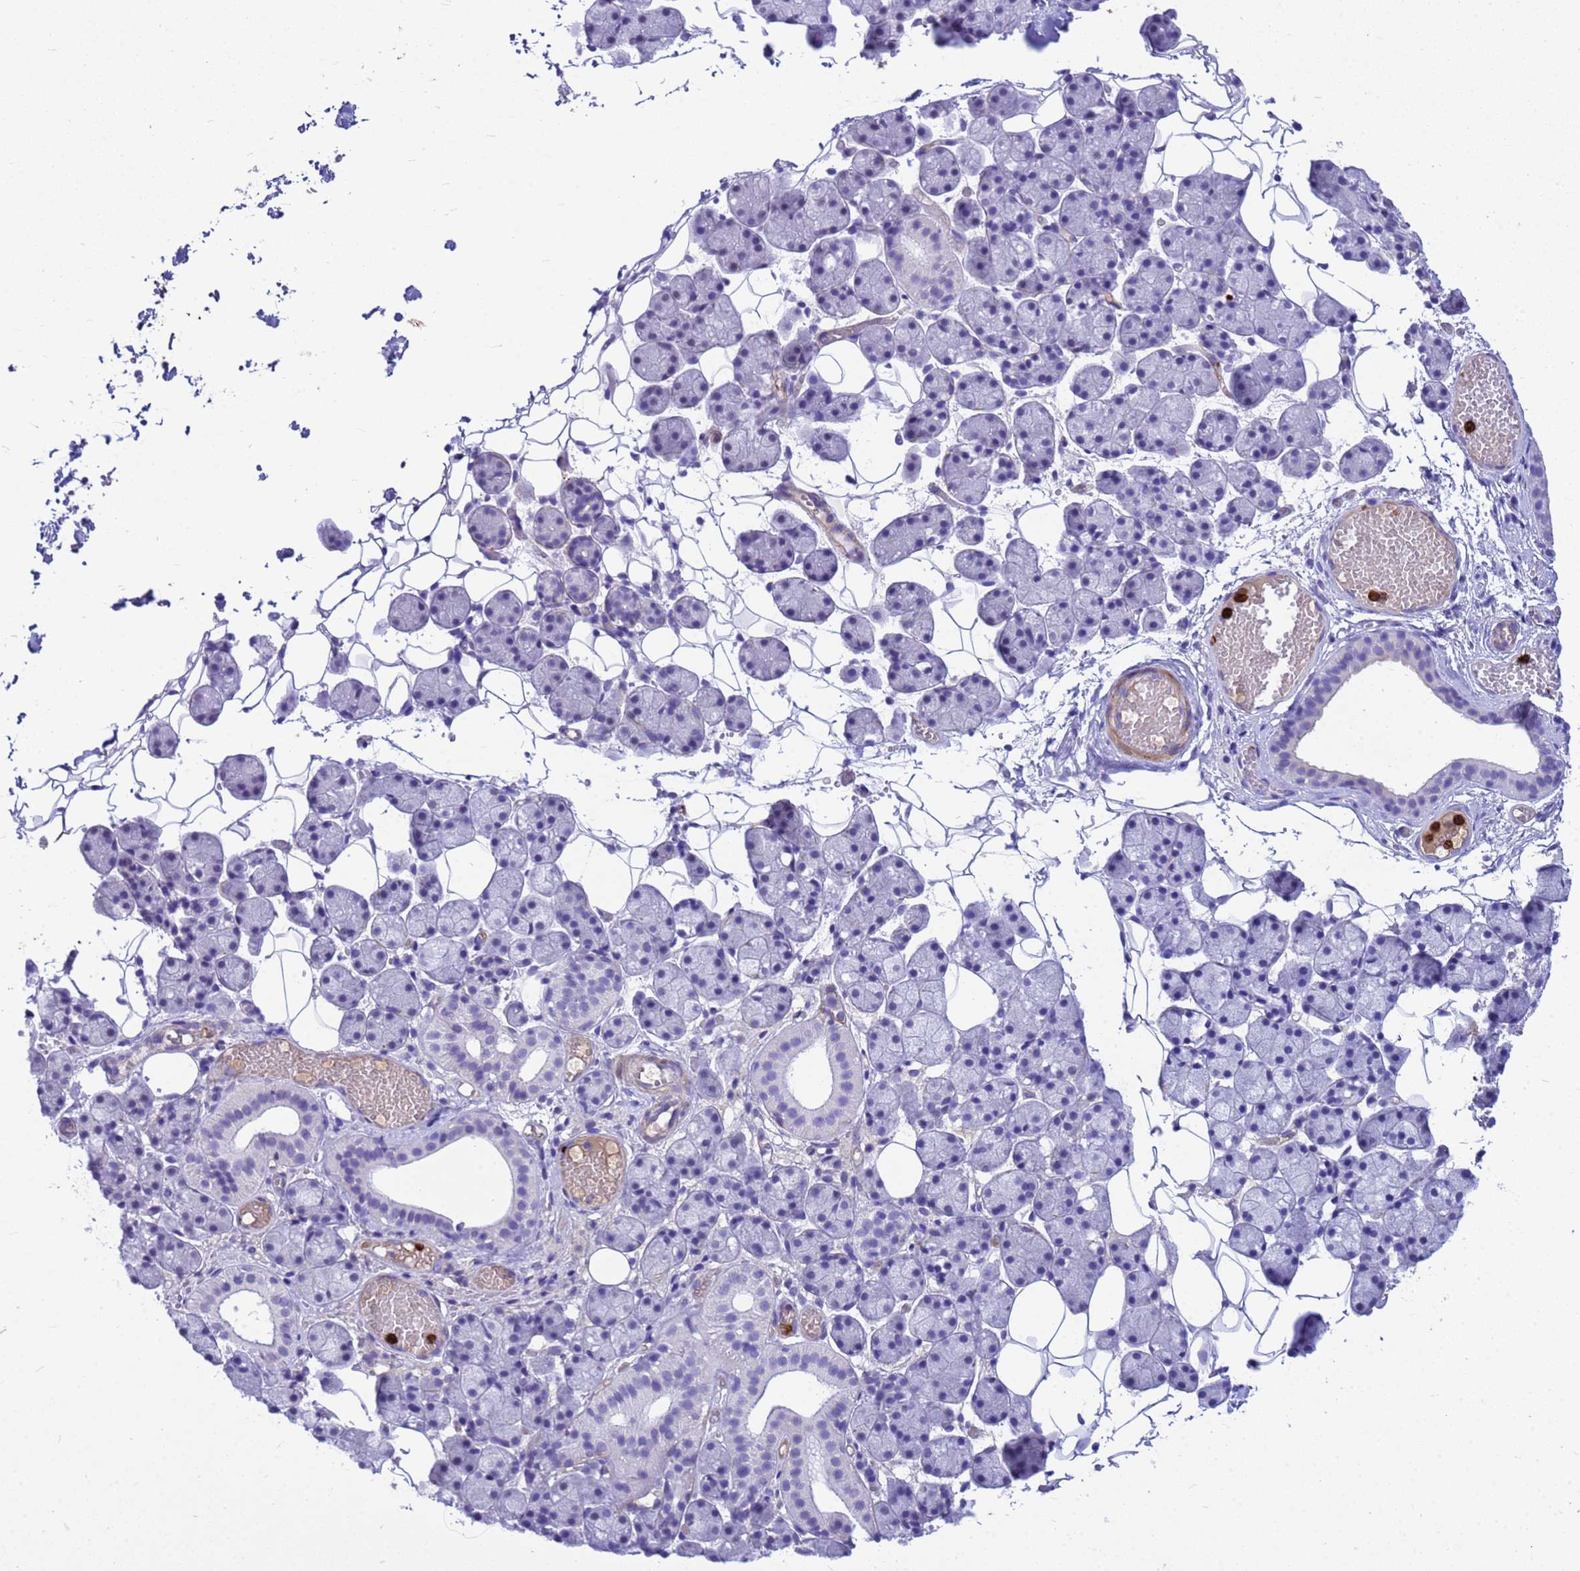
{"staining": {"intensity": "negative", "quantity": "none", "location": "none"}, "tissue": "salivary gland", "cell_type": "Glandular cells", "image_type": "normal", "snomed": [{"axis": "morphology", "description": "Normal tissue, NOS"}, {"axis": "topography", "description": "Salivary gland"}], "caption": "There is no significant expression in glandular cells of salivary gland.", "gene": "ORM1", "patient": {"sex": "female", "age": 33}}